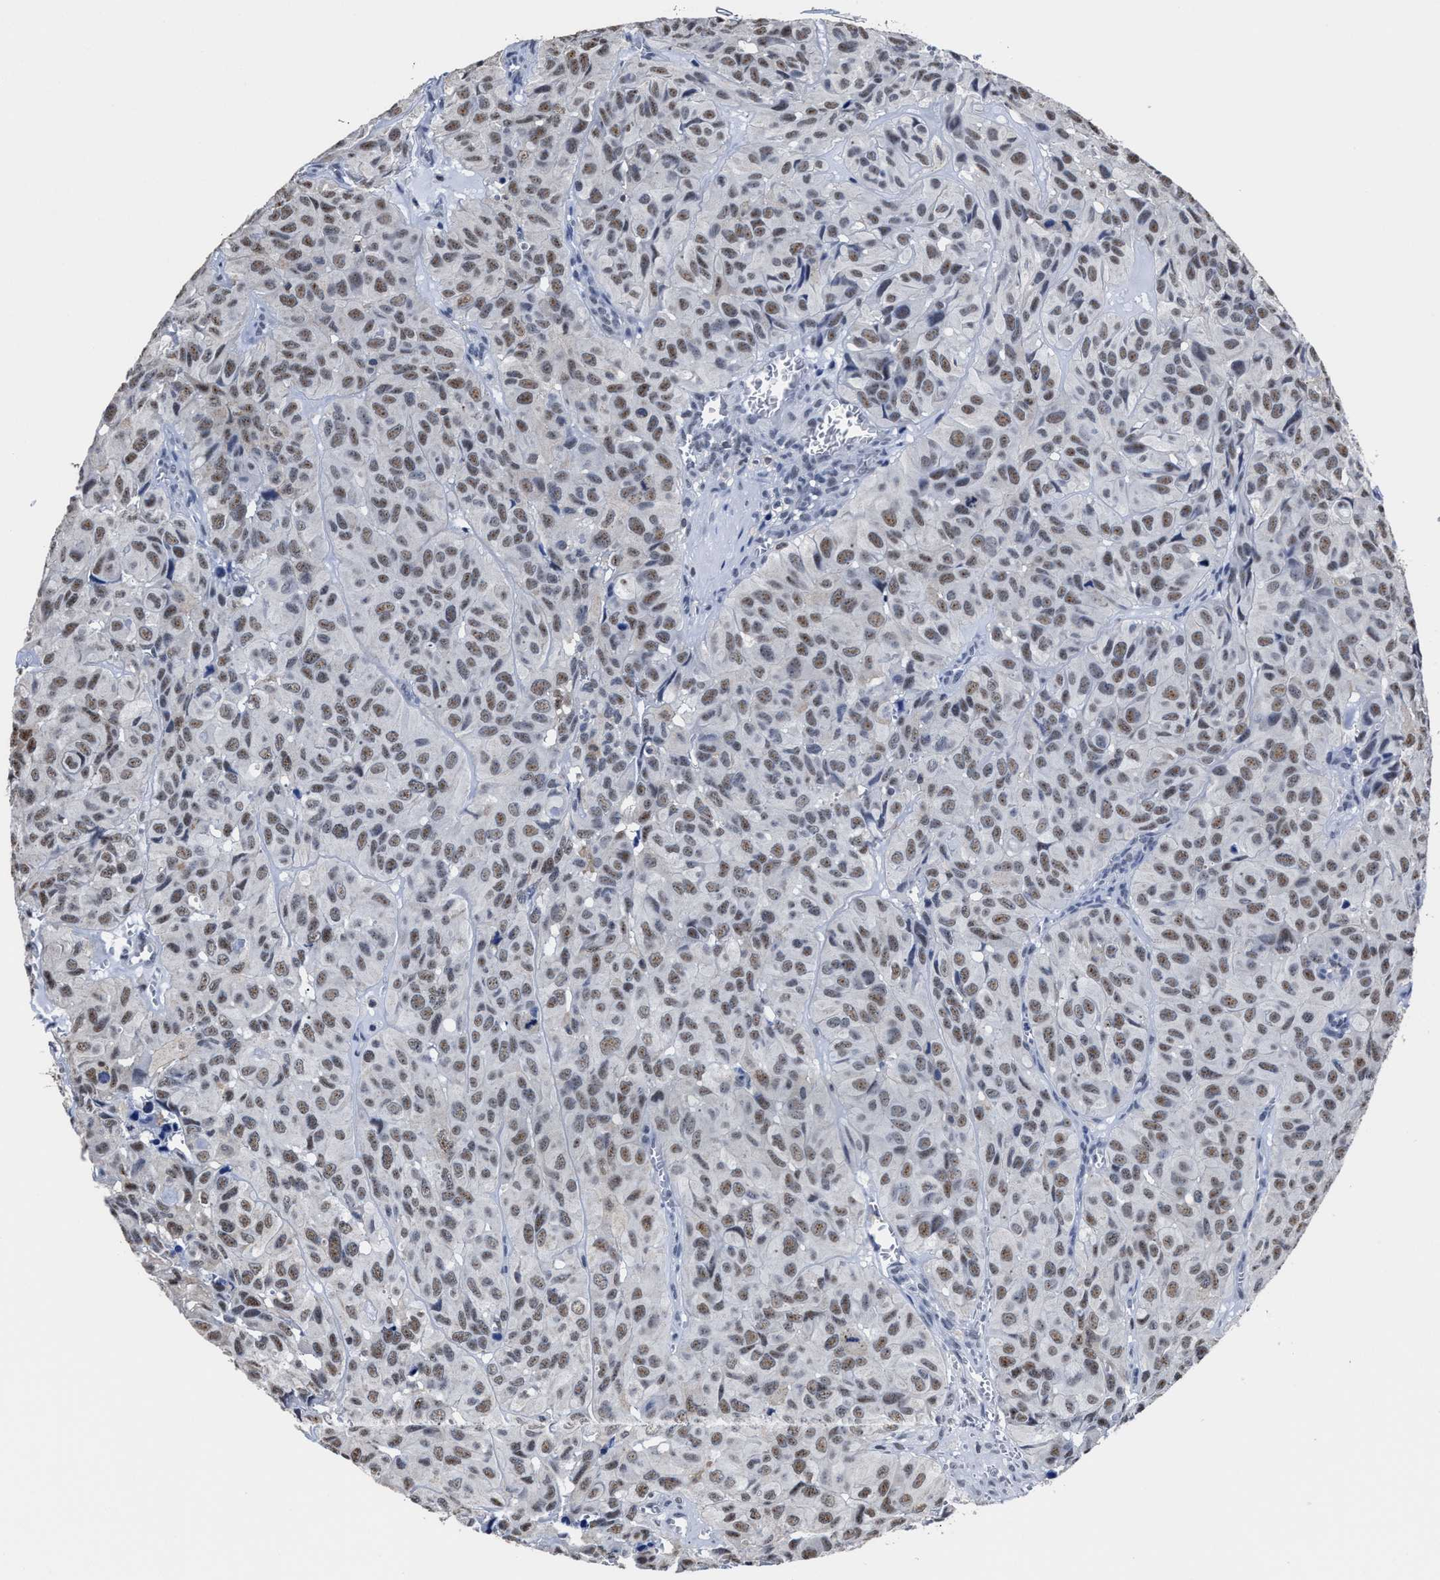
{"staining": {"intensity": "weak", "quantity": ">75%", "location": "nuclear"}, "tissue": "head and neck cancer", "cell_type": "Tumor cells", "image_type": "cancer", "snomed": [{"axis": "morphology", "description": "Adenocarcinoma, NOS"}, {"axis": "topography", "description": "Salivary gland, NOS"}, {"axis": "topography", "description": "Head-Neck"}], "caption": "High-power microscopy captured an immunohistochemistry (IHC) image of head and neck adenocarcinoma, revealing weak nuclear staining in approximately >75% of tumor cells. (DAB (3,3'-diaminobenzidine) IHC with brightfield microscopy, high magnification).", "gene": "PRPF4B", "patient": {"sex": "female", "age": 76}}